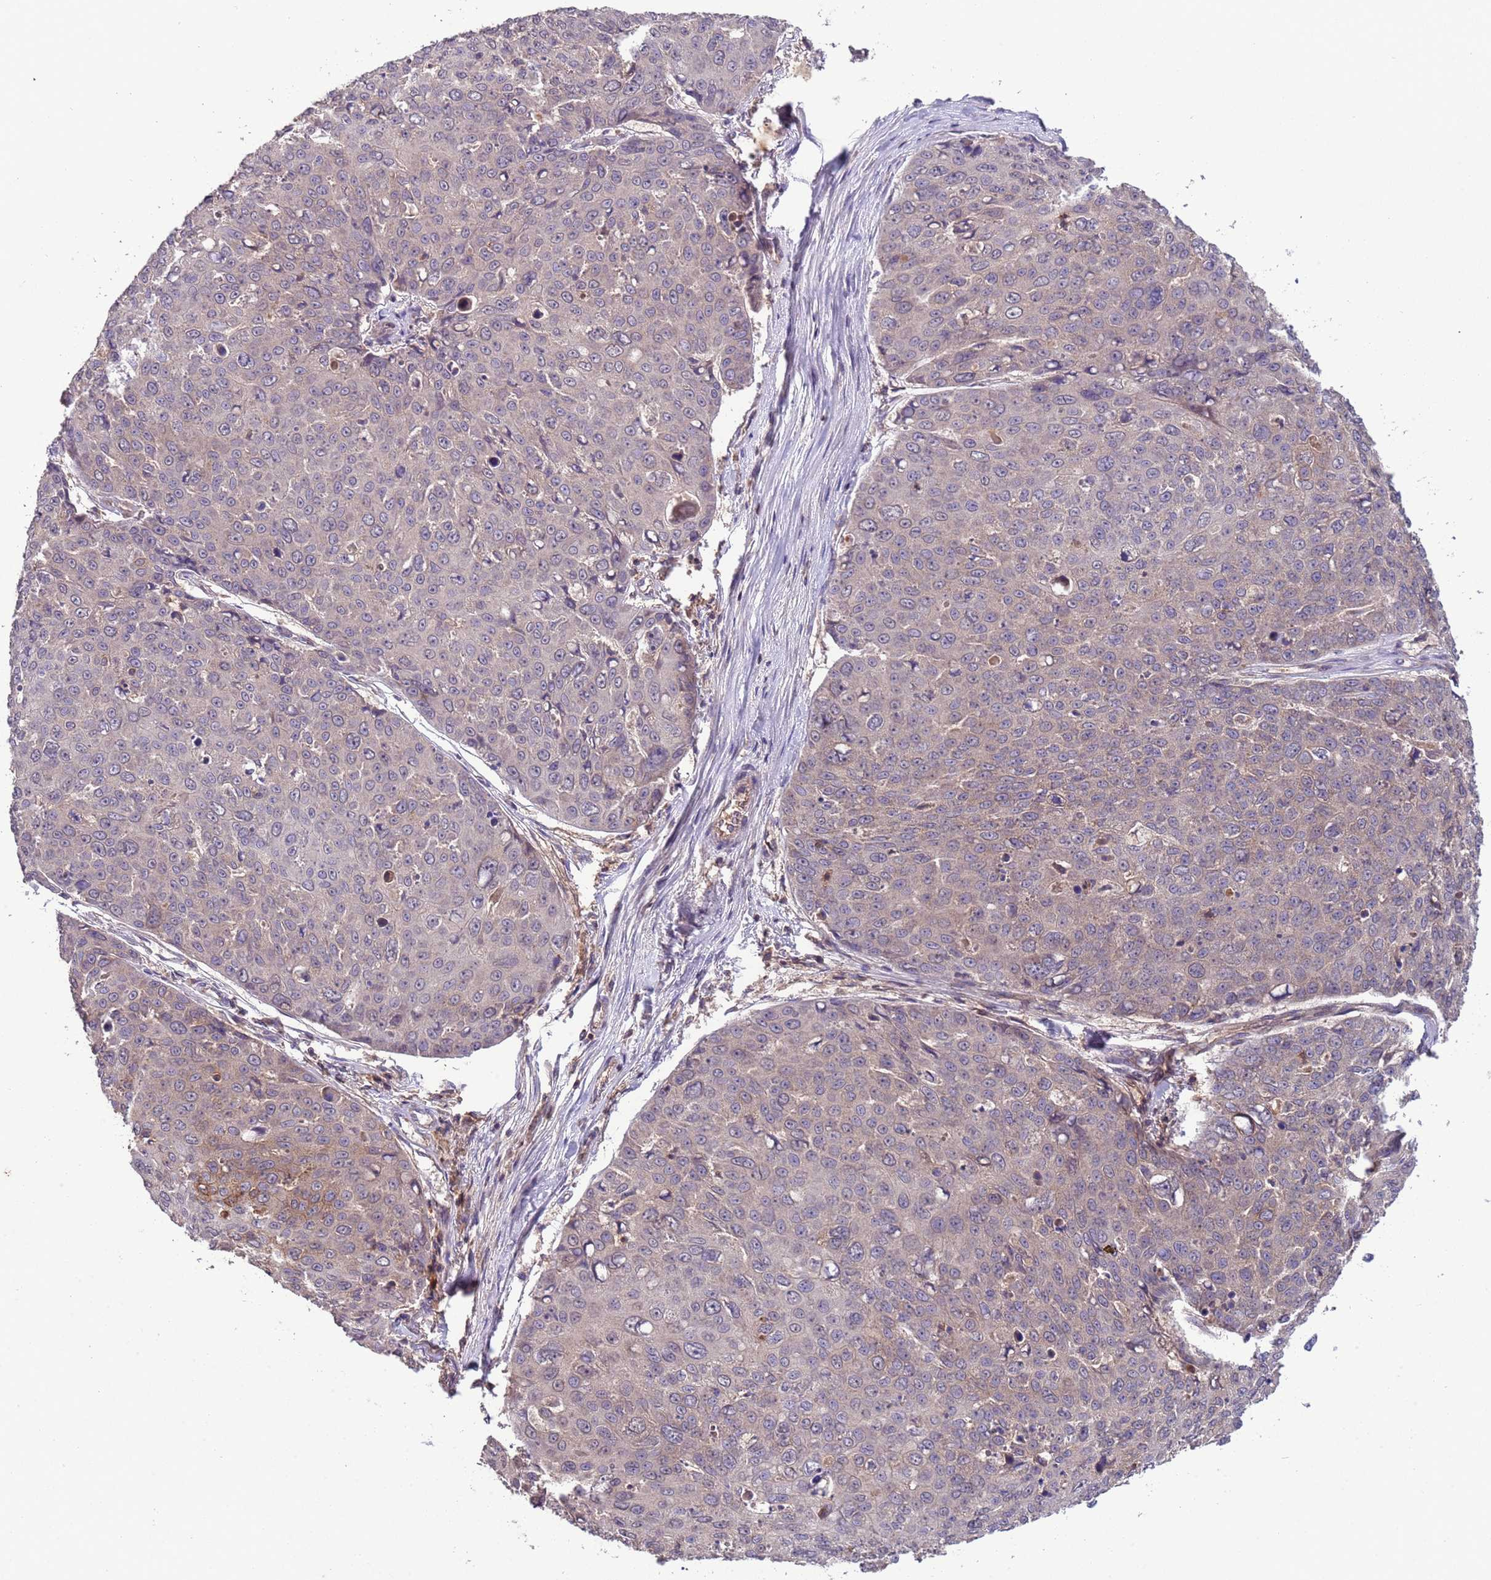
{"staining": {"intensity": "weak", "quantity": "<25%", "location": "cytoplasmic/membranous"}, "tissue": "skin cancer", "cell_type": "Tumor cells", "image_type": "cancer", "snomed": [{"axis": "morphology", "description": "Squamous cell carcinoma, NOS"}, {"axis": "topography", "description": "Skin"}], "caption": "Squamous cell carcinoma (skin) was stained to show a protein in brown. There is no significant staining in tumor cells. (DAB IHC, high magnification).", "gene": "ACAD8", "patient": {"sex": "male", "age": 71}}